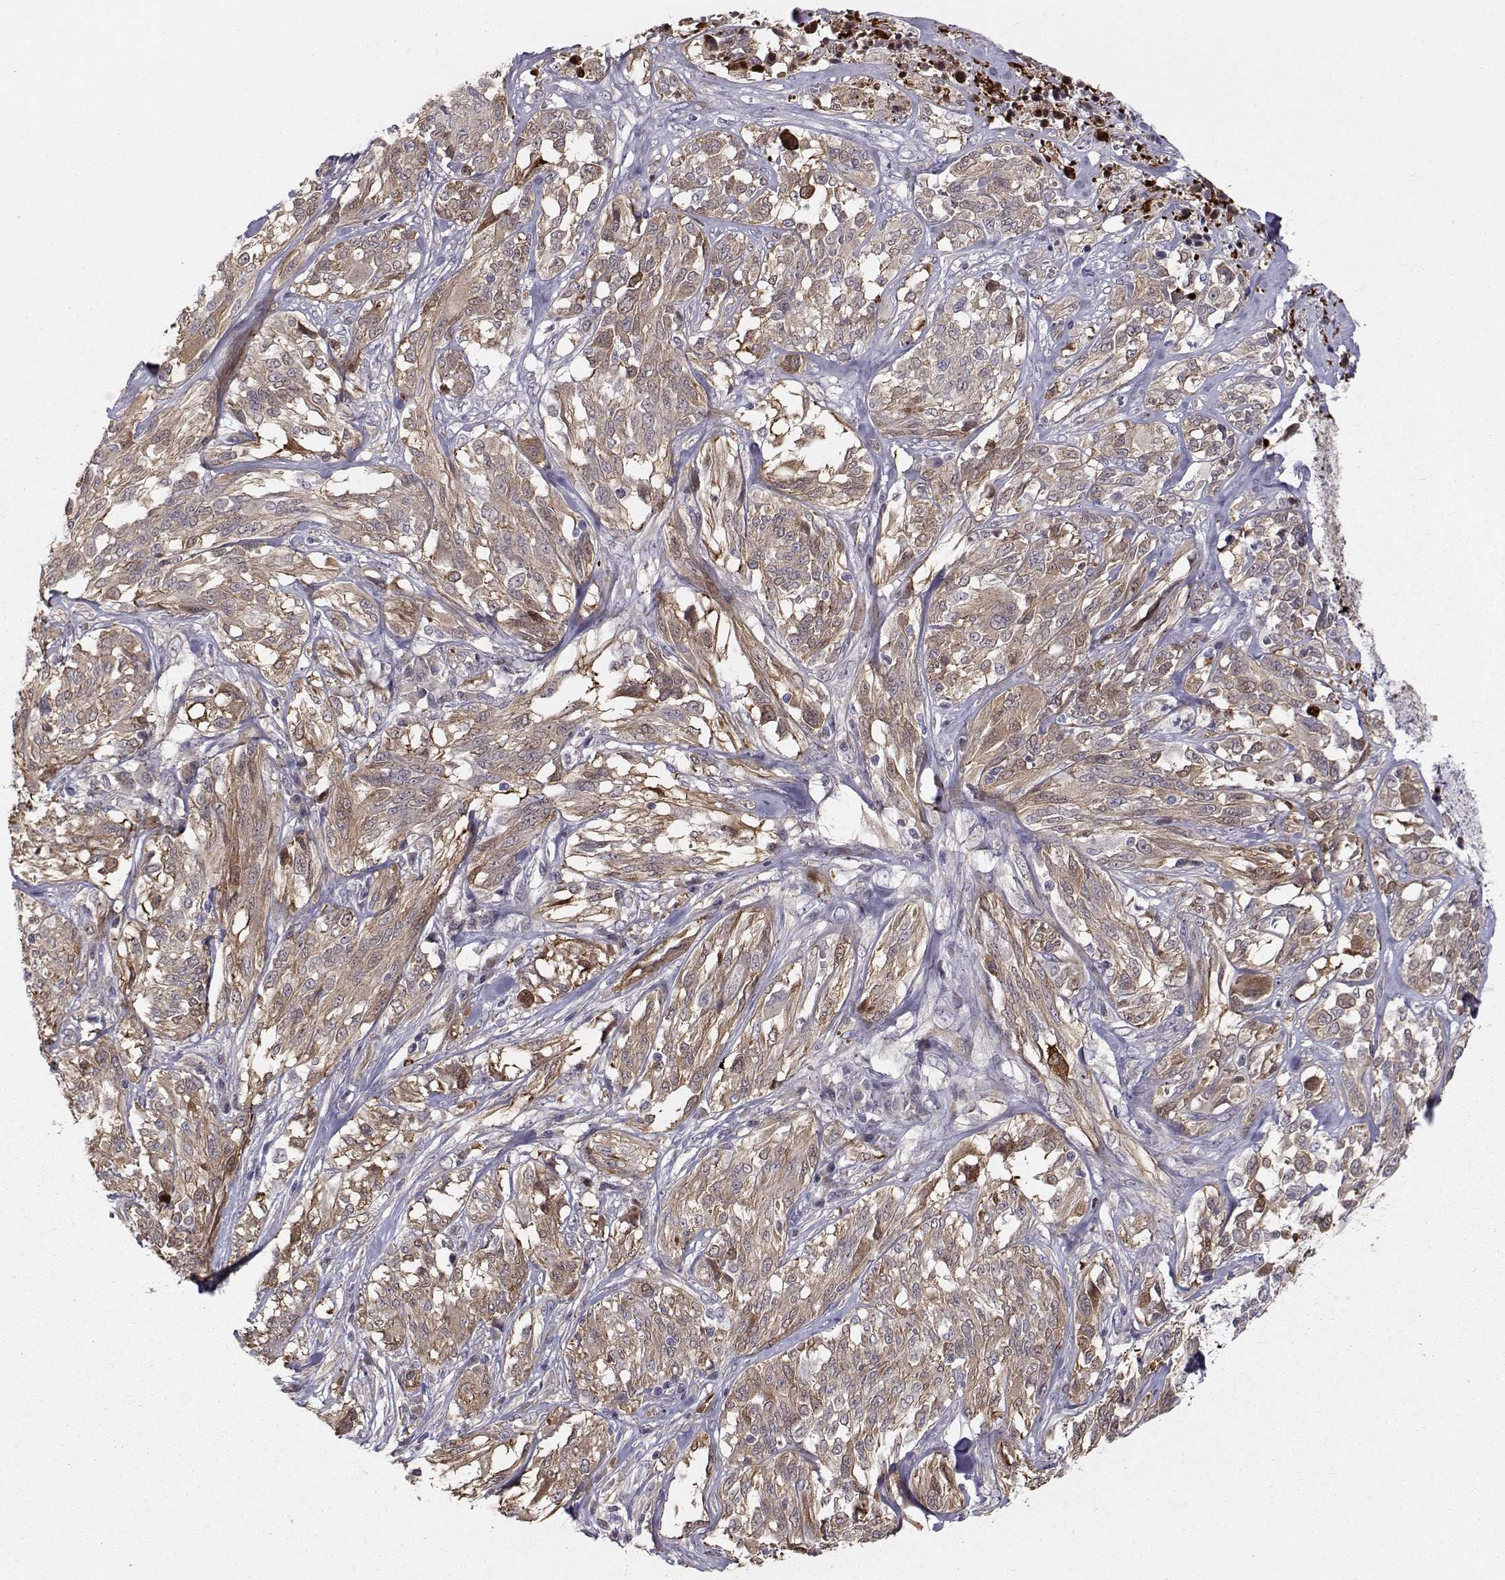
{"staining": {"intensity": "weak", "quantity": ">75%", "location": "cytoplasmic/membranous"}, "tissue": "melanoma", "cell_type": "Tumor cells", "image_type": "cancer", "snomed": [{"axis": "morphology", "description": "Malignant melanoma, NOS"}, {"axis": "topography", "description": "Skin"}], "caption": "This is an image of immunohistochemistry staining of malignant melanoma, which shows weak positivity in the cytoplasmic/membranous of tumor cells.", "gene": "HSP90AB1", "patient": {"sex": "female", "age": 91}}